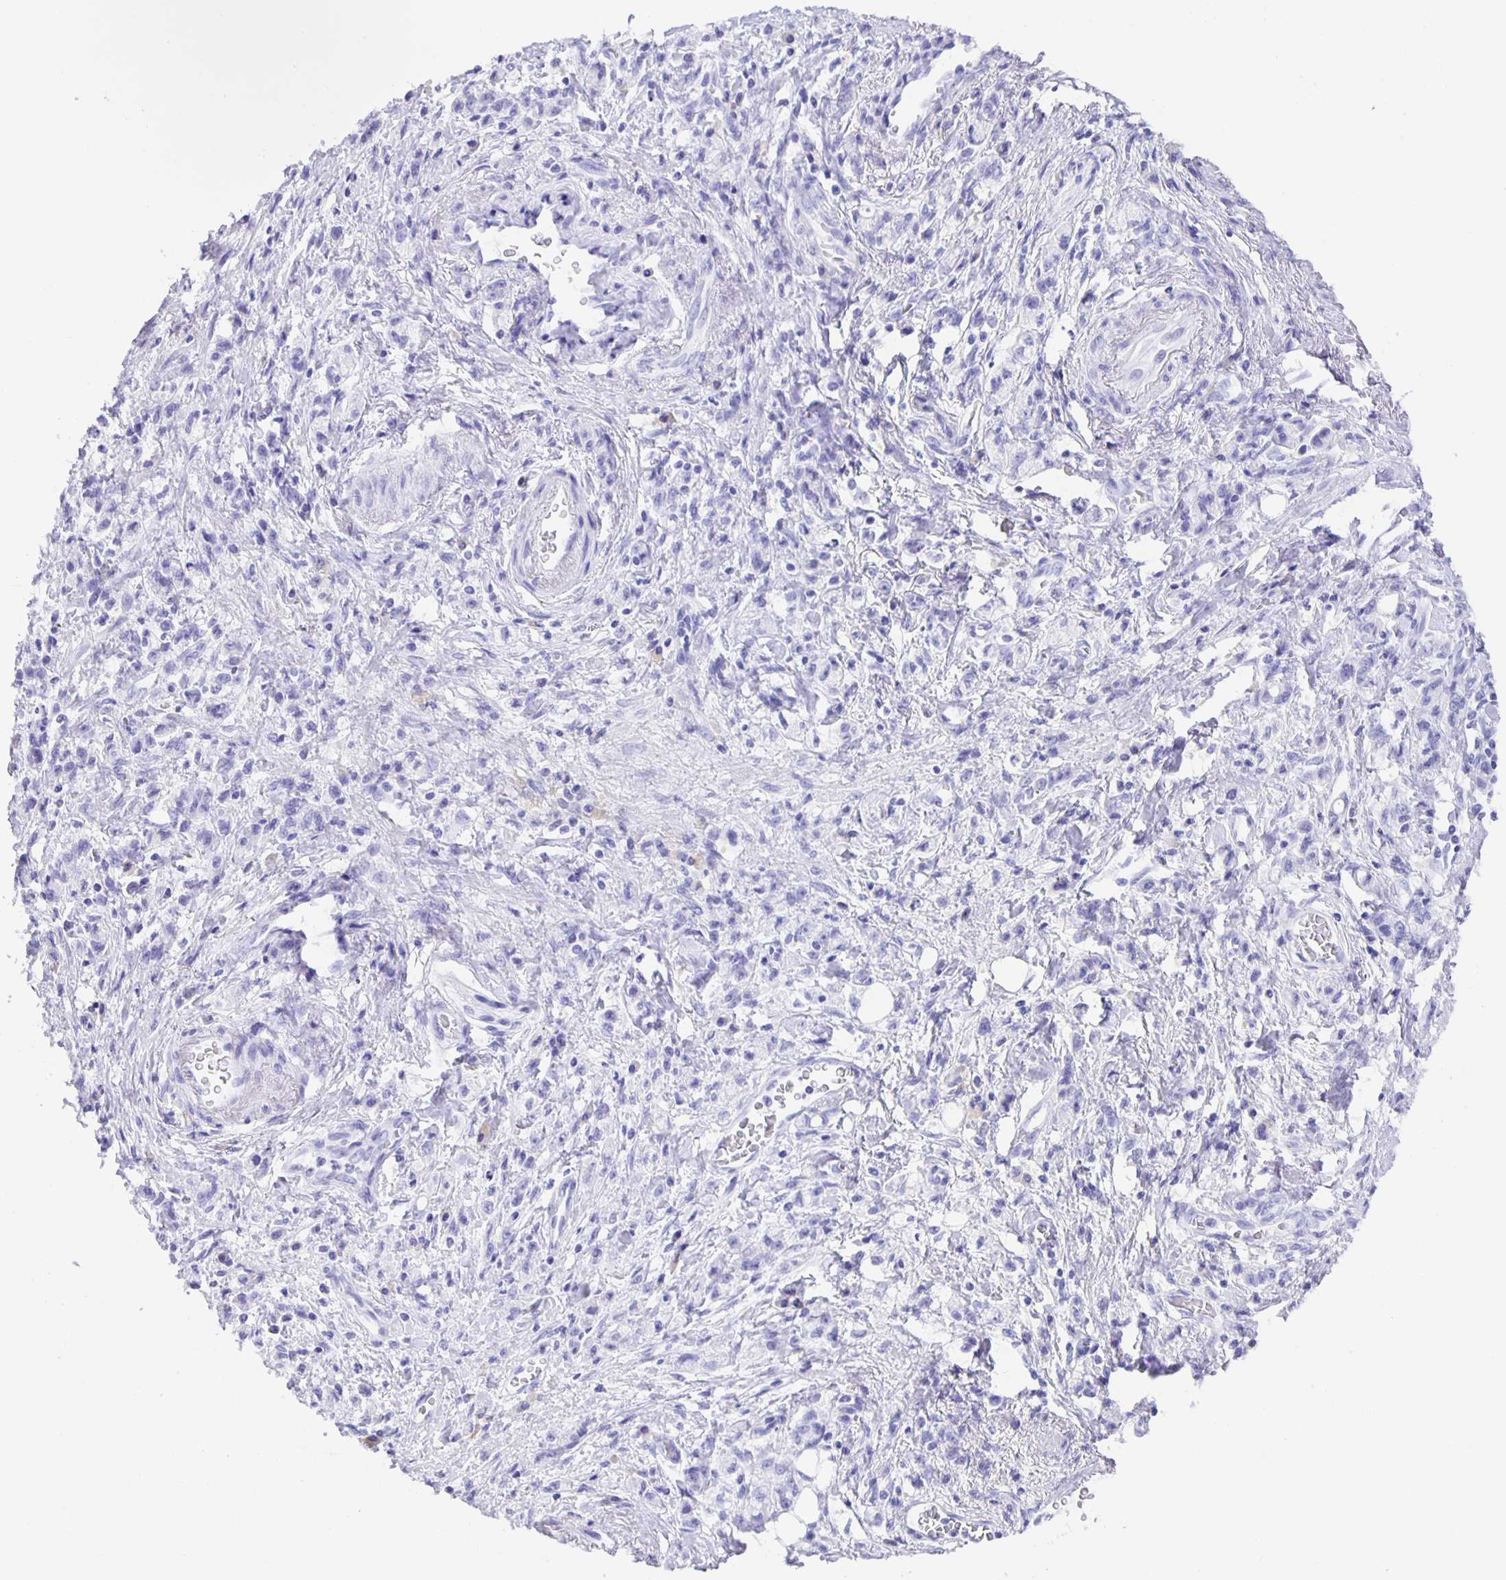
{"staining": {"intensity": "negative", "quantity": "none", "location": "none"}, "tissue": "stomach cancer", "cell_type": "Tumor cells", "image_type": "cancer", "snomed": [{"axis": "morphology", "description": "Adenocarcinoma, NOS"}, {"axis": "topography", "description": "Stomach"}], "caption": "A high-resolution histopathology image shows immunohistochemistry staining of stomach adenocarcinoma, which exhibits no significant expression in tumor cells.", "gene": "GUCA2A", "patient": {"sex": "male", "age": 77}}